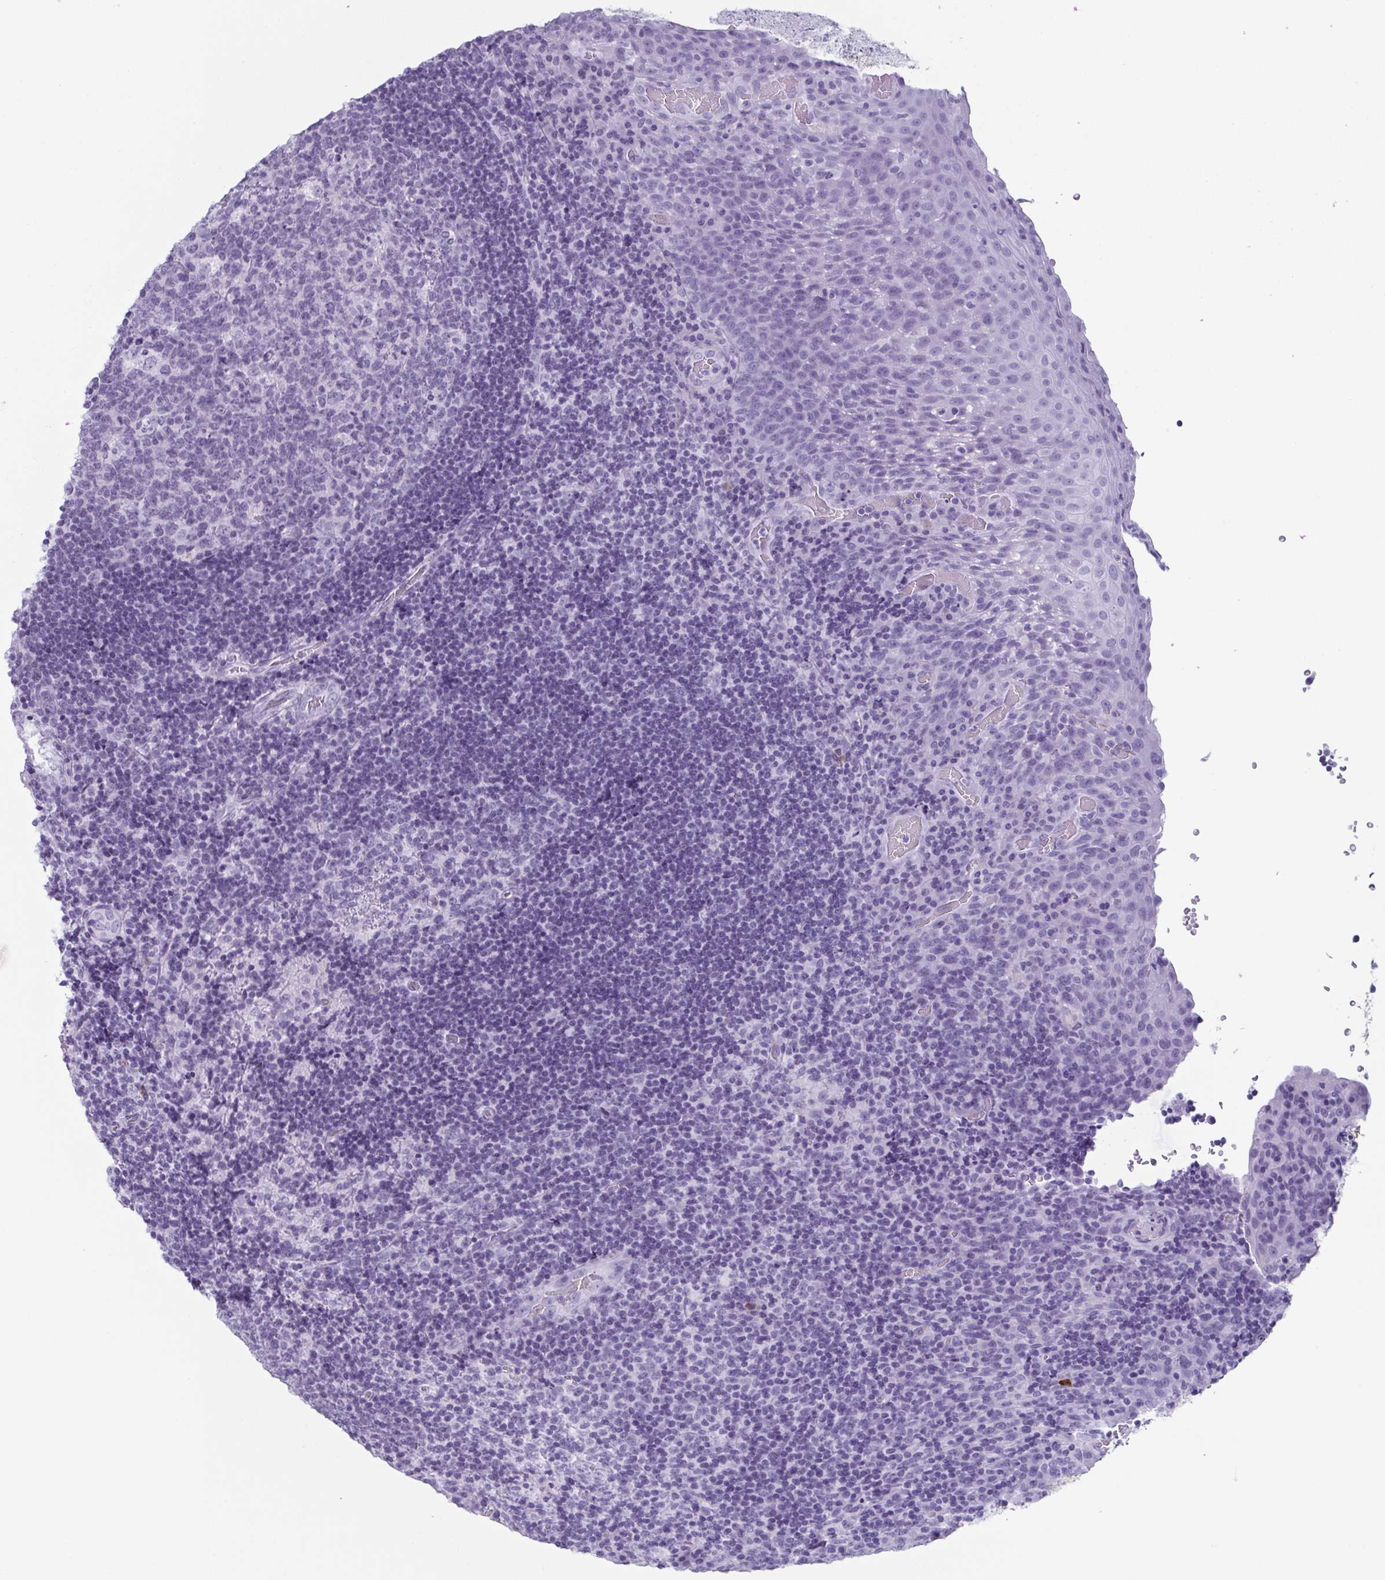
{"staining": {"intensity": "negative", "quantity": "none", "location": "none"}, "tissue": "tonsil", "cell_type": "Germinal center cells", "image_type": "normal", "snomed": [{"axis": "morphology", "description": "Normal tissue, NOS"}, {"axis": "topography", "description": "Tonsil"}], "caption": "There is no significant expression in germinal center cells of tonsil. (DAB immunohistochemistry (IHC) with hematoxylin counter stain).", "gene": "ENKUR", "patient": {"sex": "male", "age": 17}}